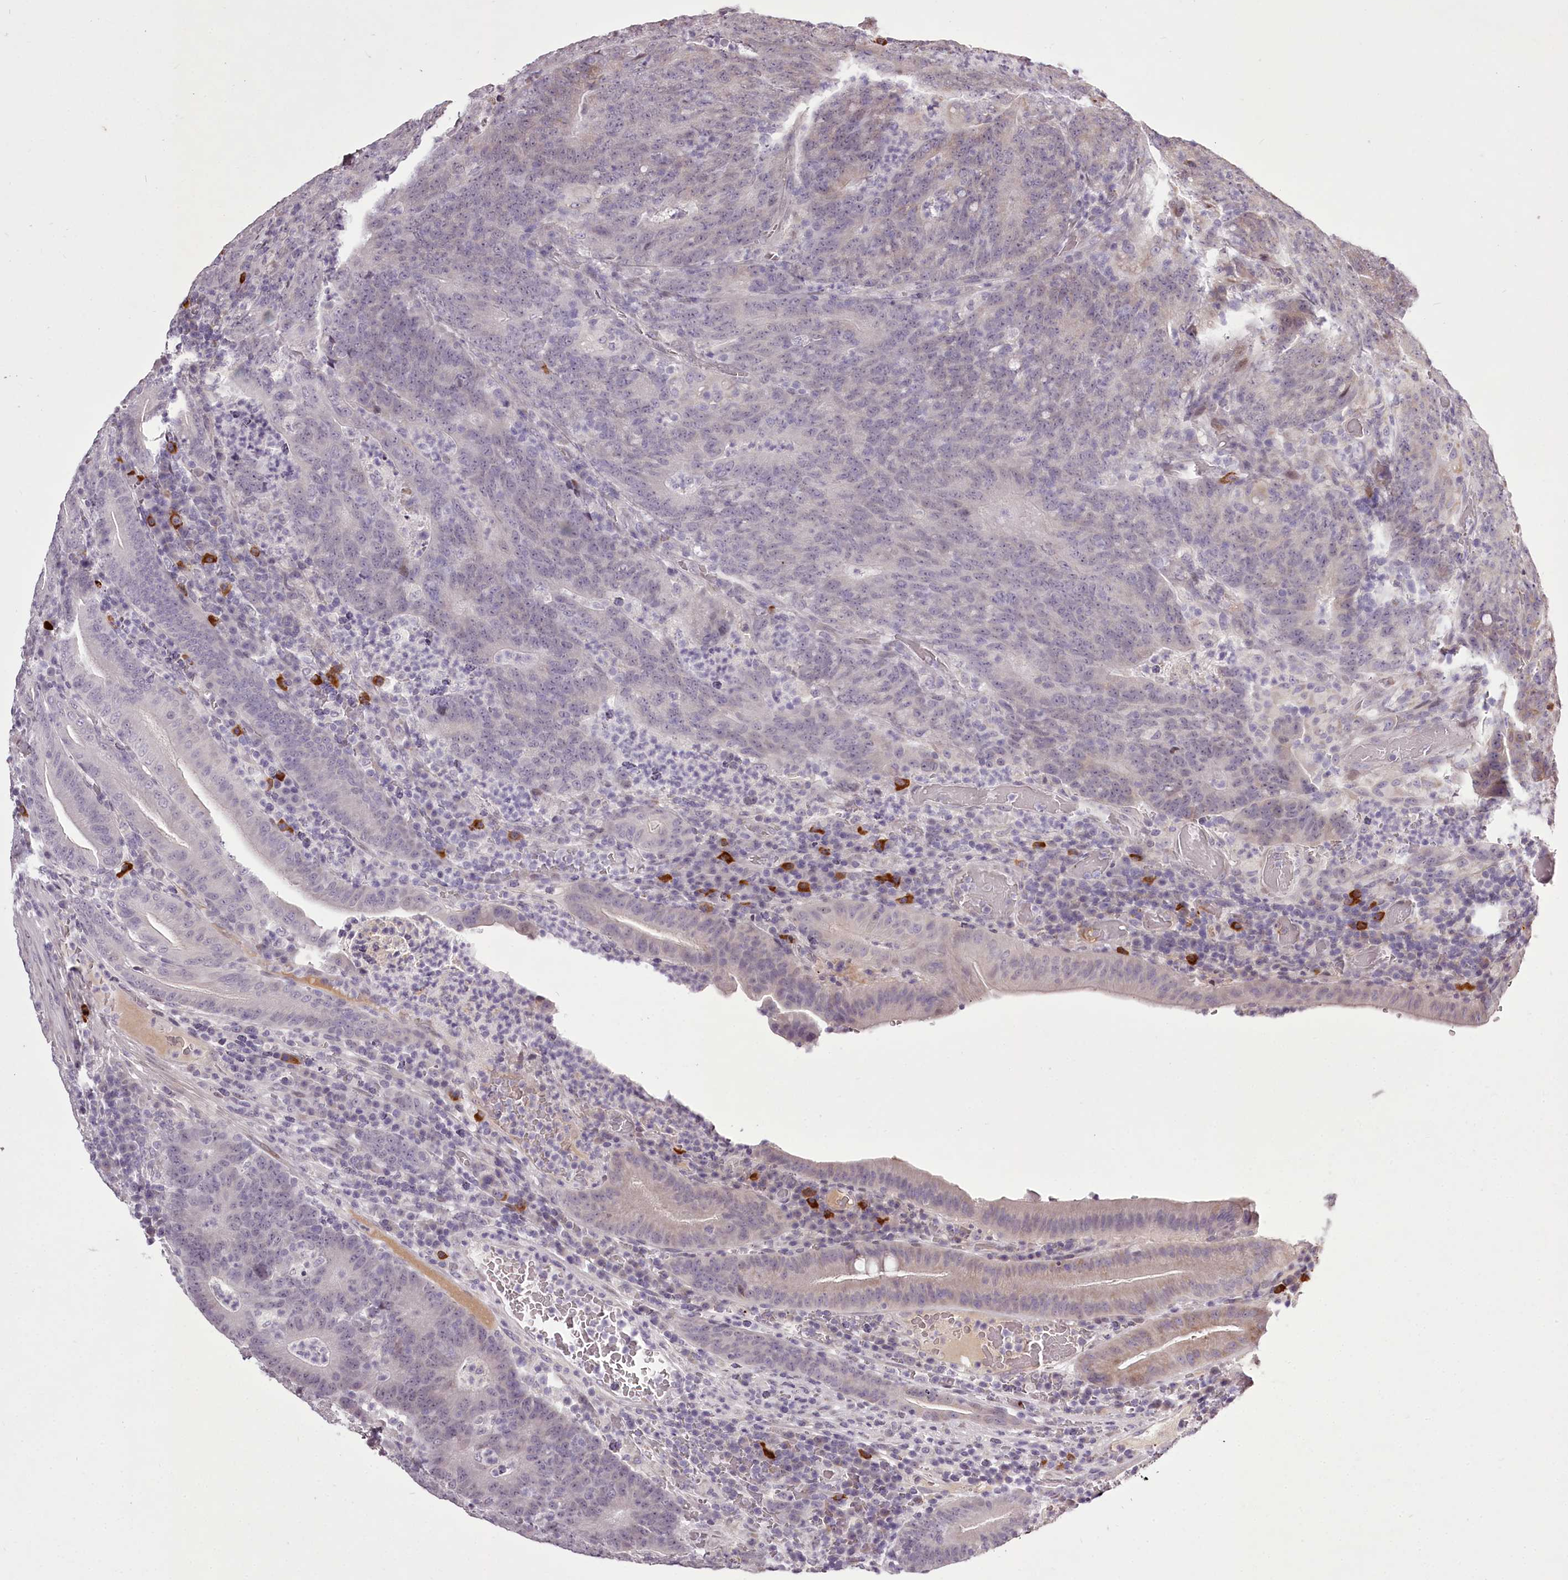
{"staining": {"intensity": "weak", "quantity": "<25%", "location": "cytoplasmic/membranous,nuclear"}, "tissue": "colorectal cancer", "cell_type": "Tumor cells", "image_type": "cancer", "snomed": [{"axis": "morphology", "description": "Normal tissue, NOS"}, {"axis": "morphology", "description": "Adenocarcinoma, NOS"}, {"axis": "topography", "description": "Colon"}], "caption": "DAB (3,3'-diaminobenzidine) immunohistochemical staining of human colorectal cancer (adenocarcinoma) displays no significant staining in tumor cells.", "gene": "C1orf56", "patient": {"sex": "female", "age": 75}}